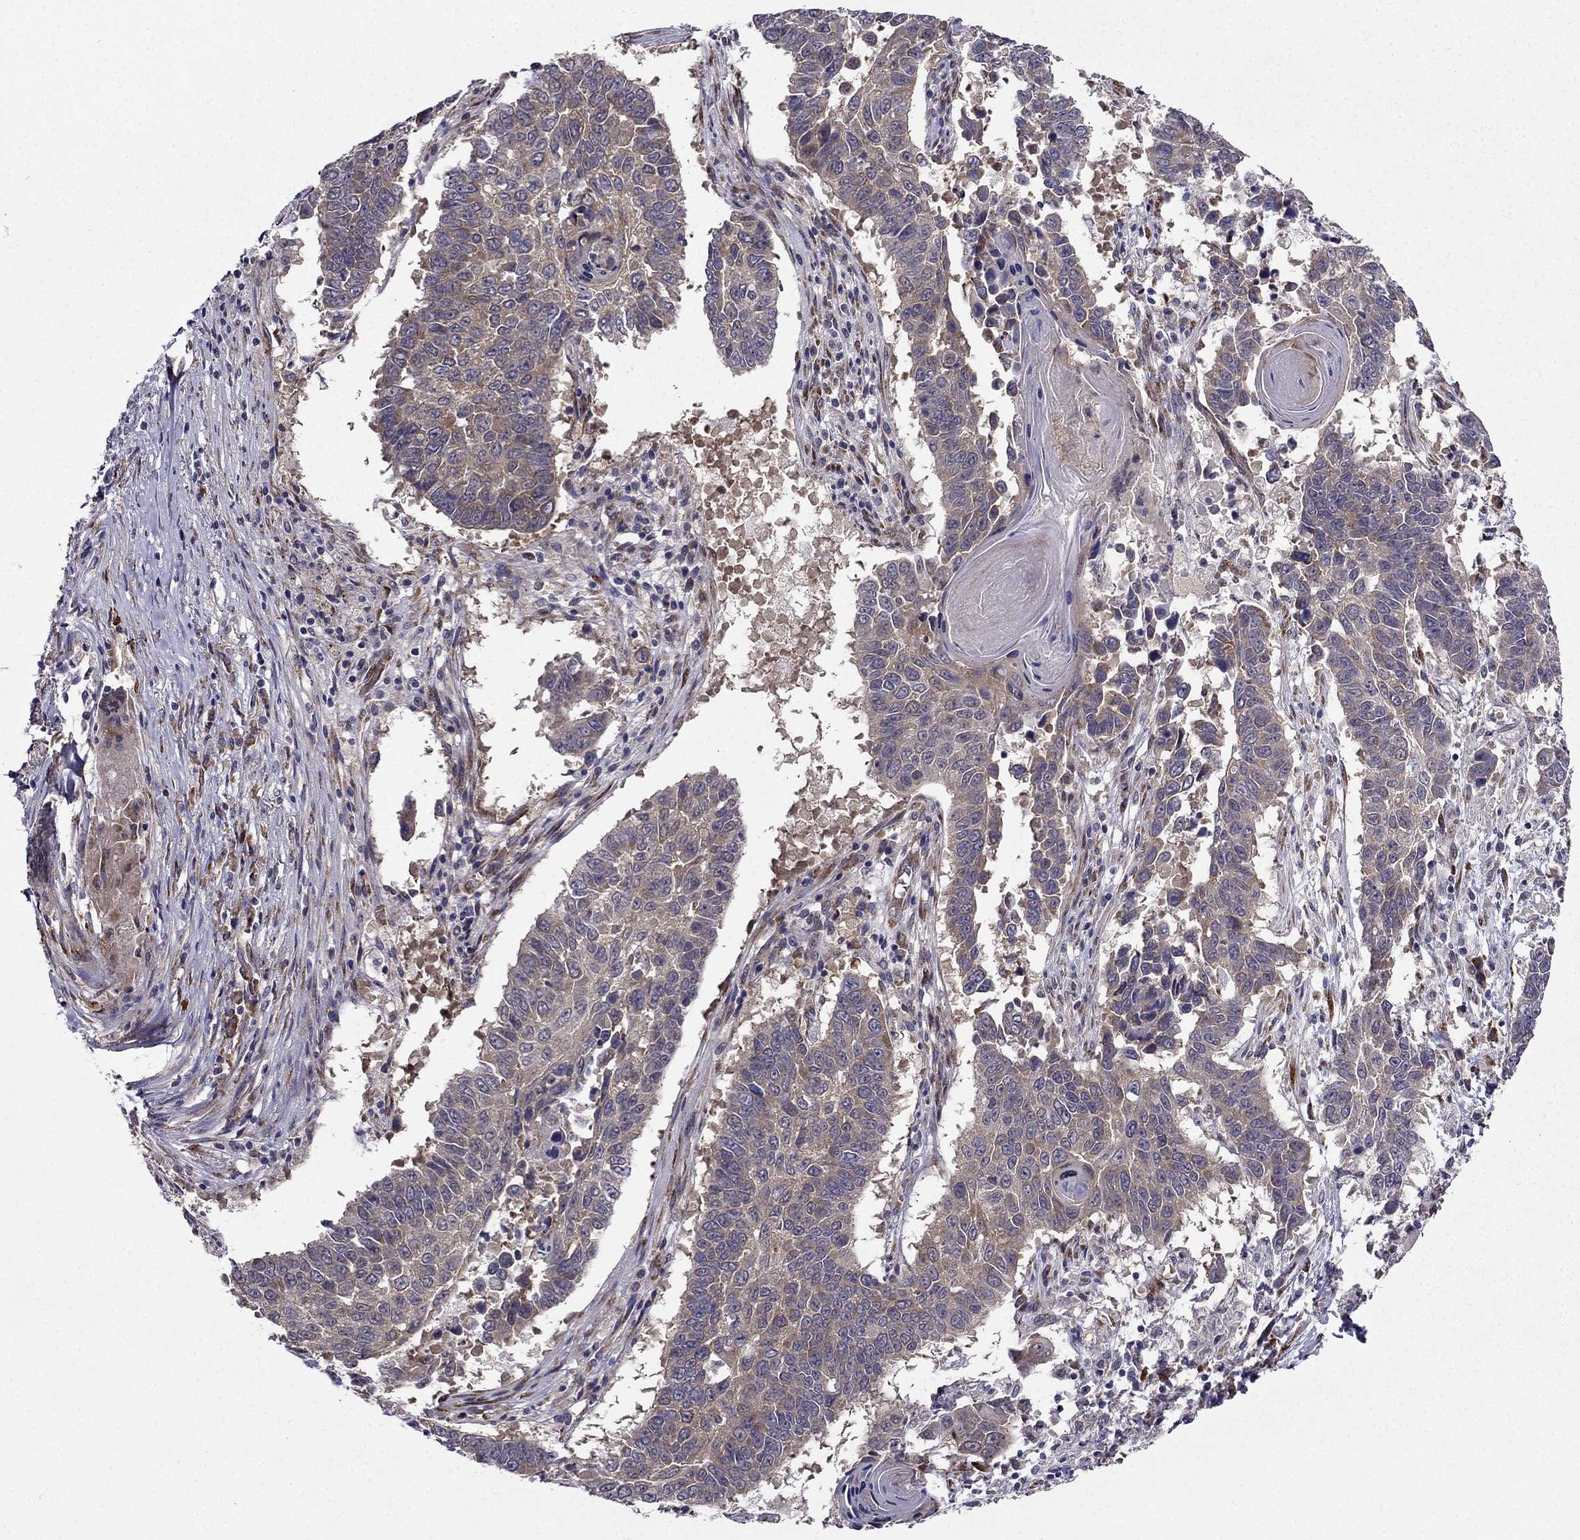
{"staining": {"intensity": "weak", "quantity": "25%-75%", "location": "cytoplasmic/membranous"}, "tissue": "lung cancer", "cell_type": "Tumor cells", "image_type": "cancer", "snomed": [{"axis": "morphology", "description": "Squamous cell carcinoma, NOS"}, {"axis": "topography", "description": "Lung"}], "caption": "A brown stain shows weak cytoplasmic/membranous positivity of a protein in human lung cancer (squamous cell carcinoma) tumor cells. The protein of interest is stained brown, and the nuclei are stained in blue (DAB IHC with brightfield microscopy, high magnification).", "gene": "ARHGEF28", "patient": {"sex": "male", "age": 73}}